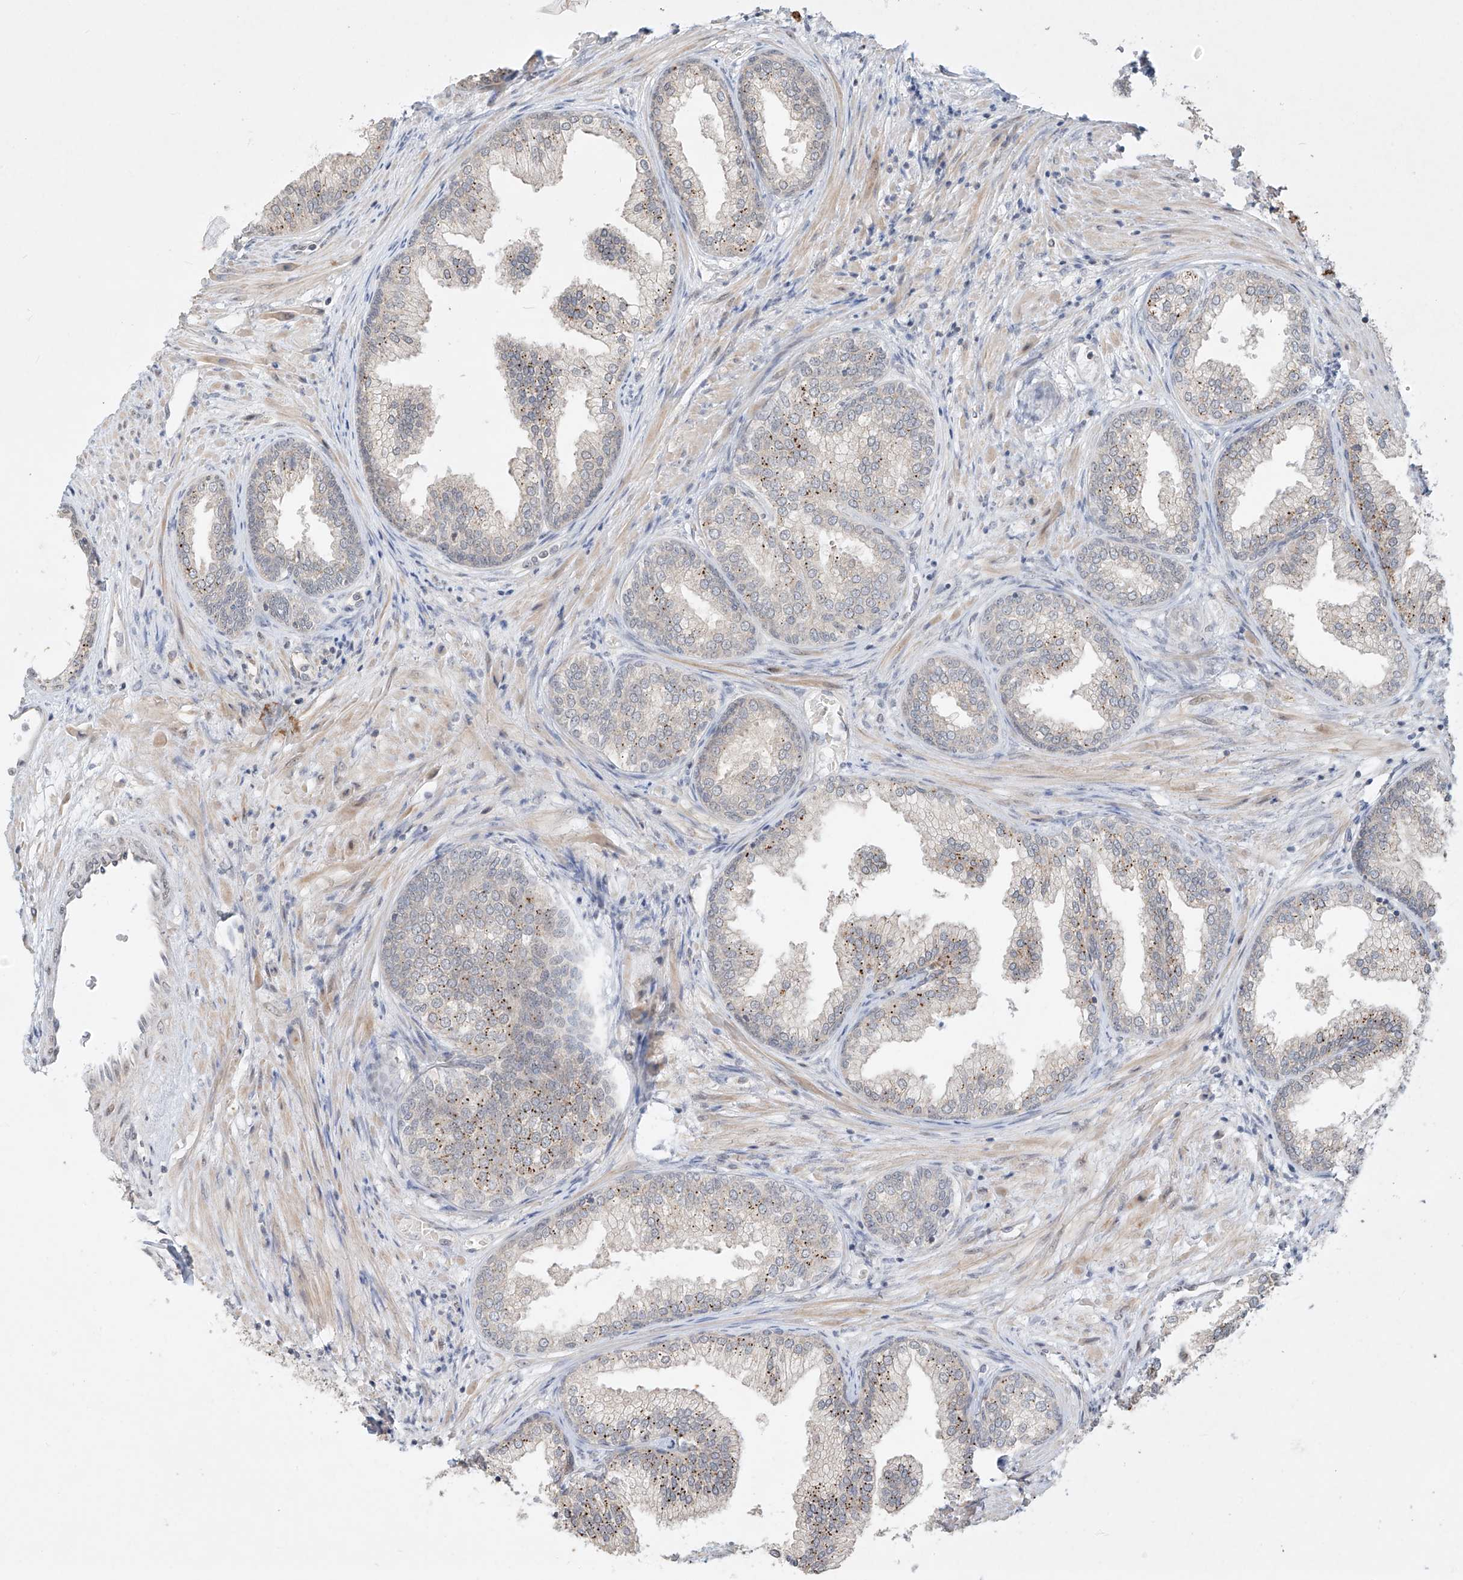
{"staining": {"intensity": "weak", "quantity": "25%-75%", "location": "cytoplasmic/membranous,nuclear"}, "tissue": "prostate", "cell_type": "Glandular cells", "image_type": "normal", "snomed": [{"axis": "morphology", "description": "Normal tissue, NOS"}, {"axis": "topography", "description": "Prostate"}], "caption": "IHC of benign prostate exhibits low levels of weak cytoplasmic/membranous,nuclear expression in approximately 25%-75% of glandular cells.", "gene": "TASP1", "patient": {"sex": "male", "age": 76}}